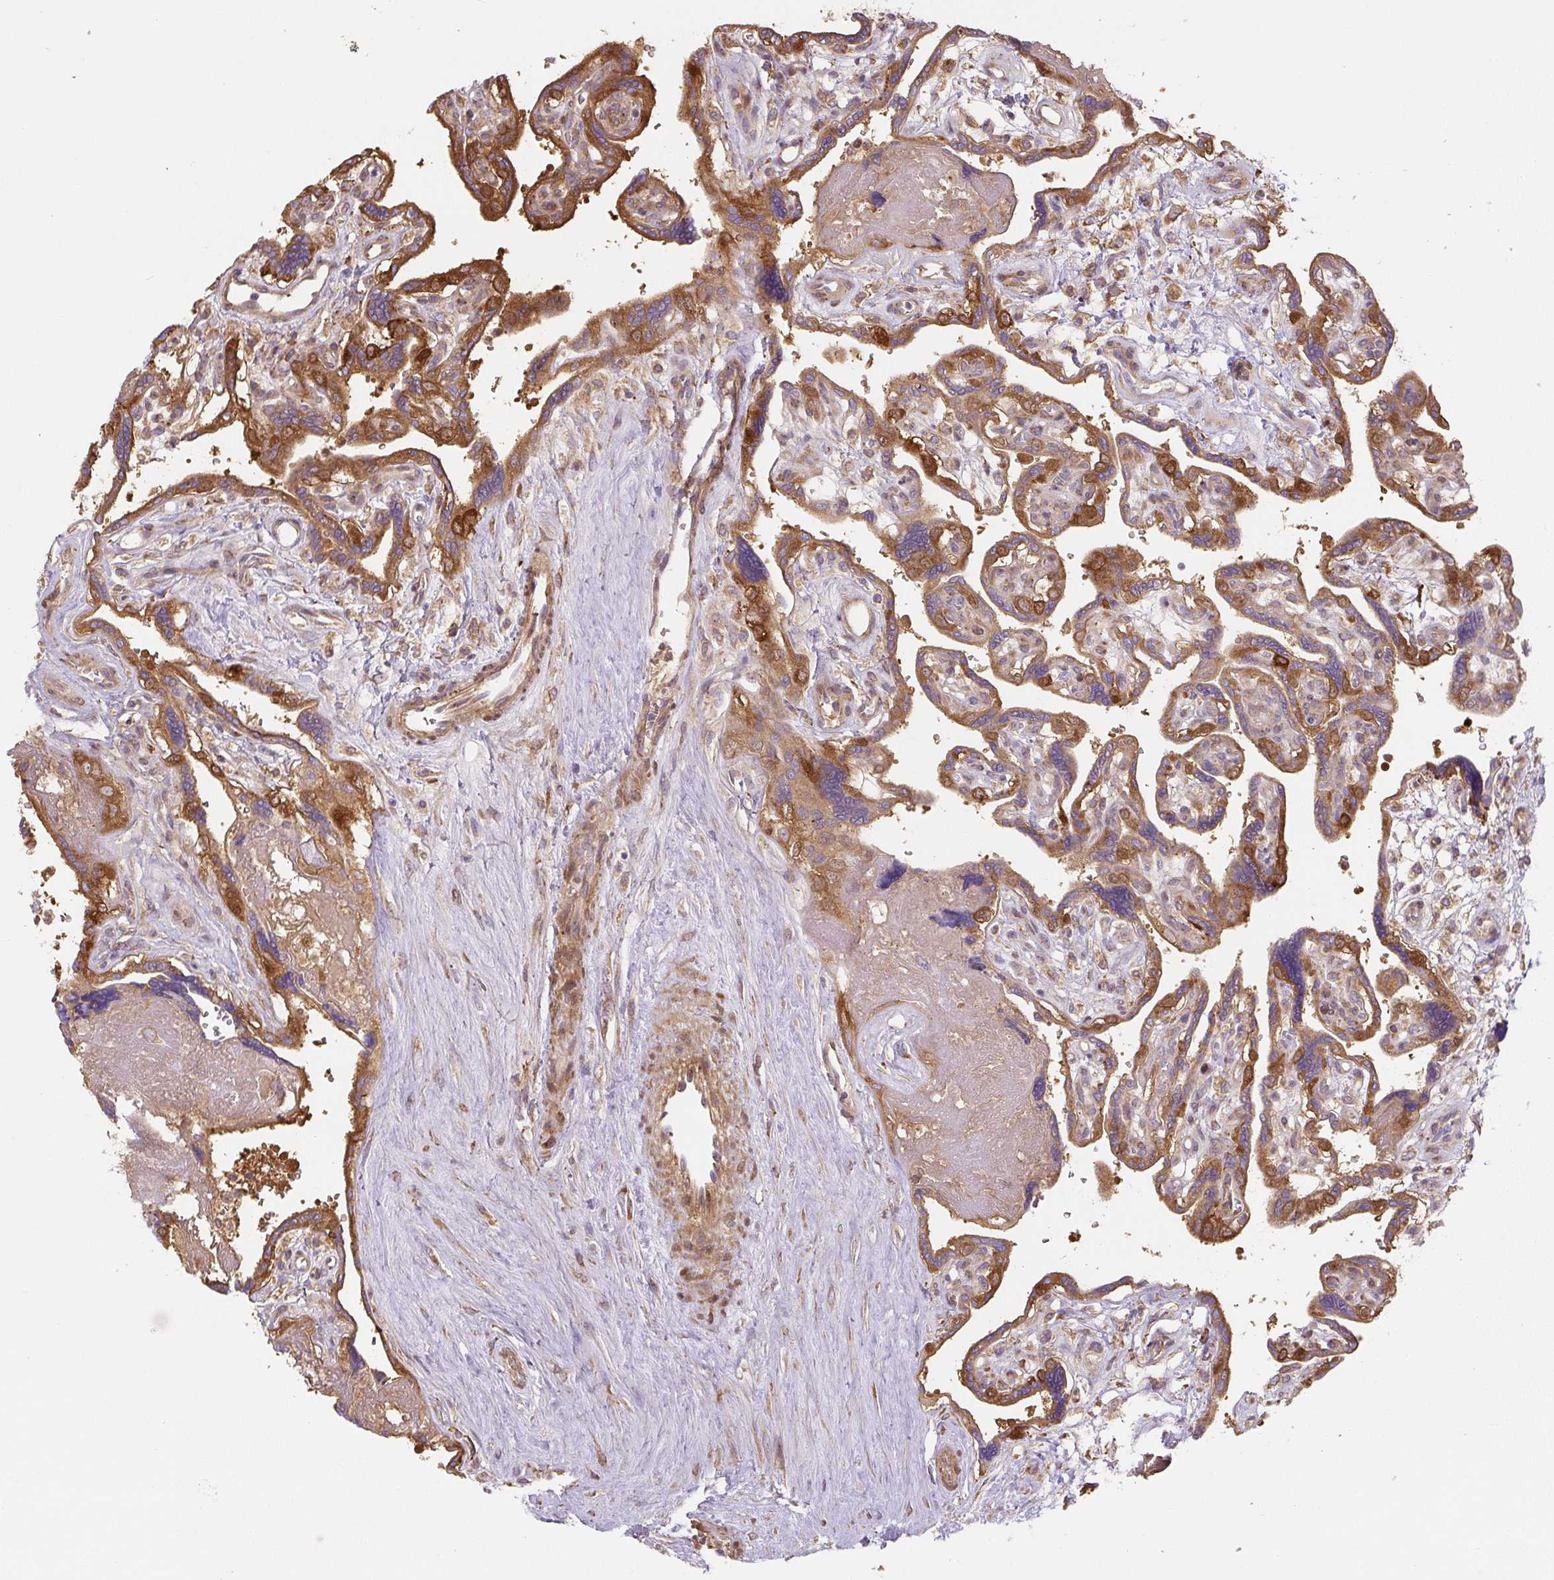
{"staining": {"intensity": "moderate", "quantity": "<25%", "location": "cytoplasmic/membranous"}, "tissue": "placenta", "cell_type": "Decidual cells", "image_type": "normal", "snomed": [{"axis": "morphology", "description": "Normal tissue, NOS"}, {"axis": "topography", "description": "Placenta"}], "caption": "A brown stain shows moderate cytoplasmic/membranous staining of a protein in decidual cells of unremarkable placenta.", "gene": "RASA1", "patient": {"sex": "female", "age": 39}}